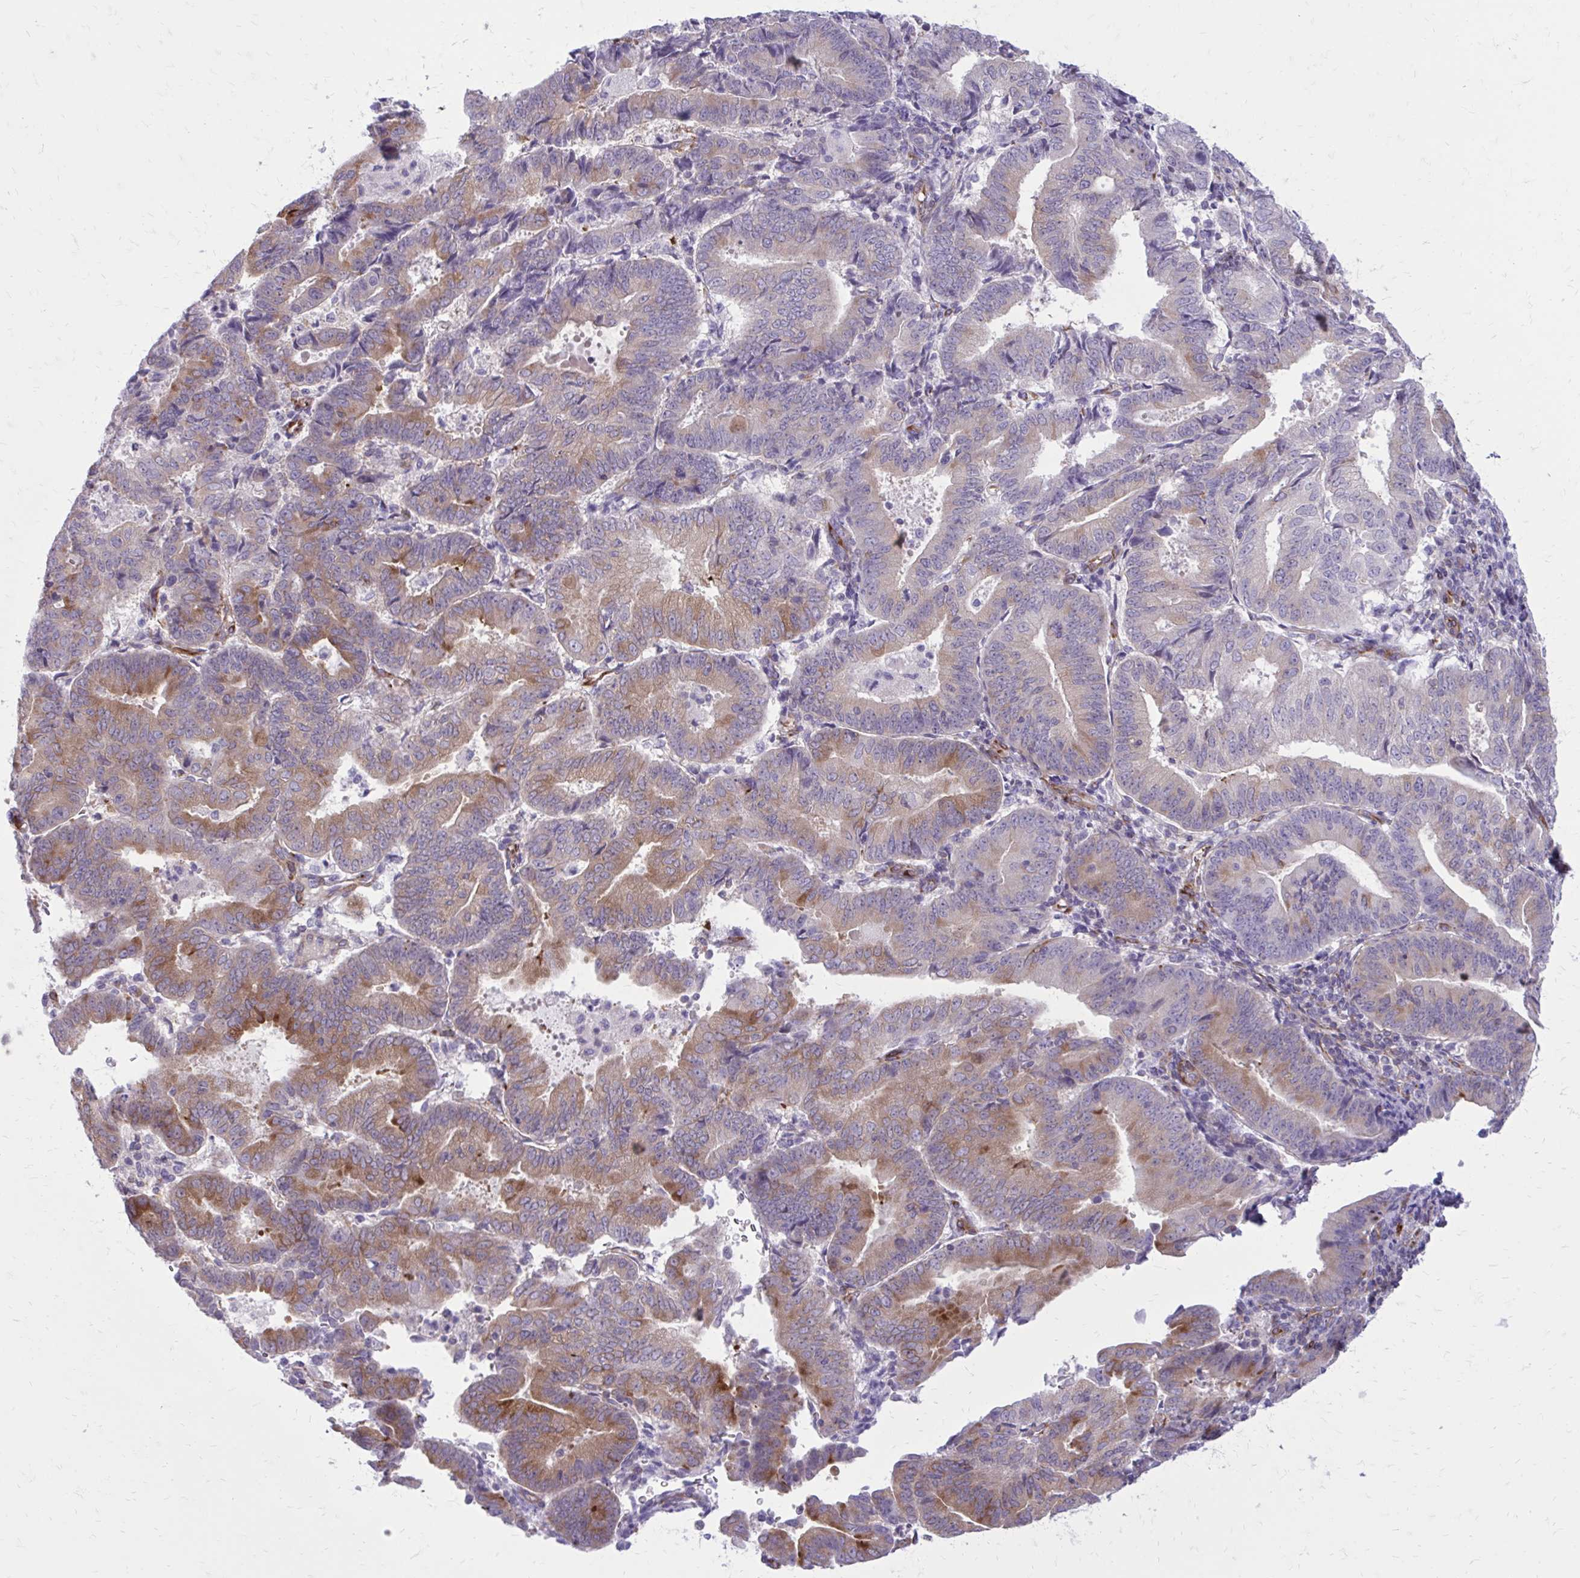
{"staining": {"intensity": "moderate", "quantity": "25%-75%", "location": "cytoplasmic/membranous"}, "tissue": "endometrial cancer", "cell_type": "Tumor cells", "image_type": "cancer", "snomed": [{"axis": "morphology", "description": "Adenocarcinoma, NOS"}, {"axis": "topography", "description": "Endometrium"}], "caption": "About 25%-75% of tumor cells in endometrial cancer reveal moderate cytoplasmic/membranous protein expression as visualized by brown immunohistochemical staining.", "gene": "BEND5", "patient": {"sex": "female", "age": 70}}